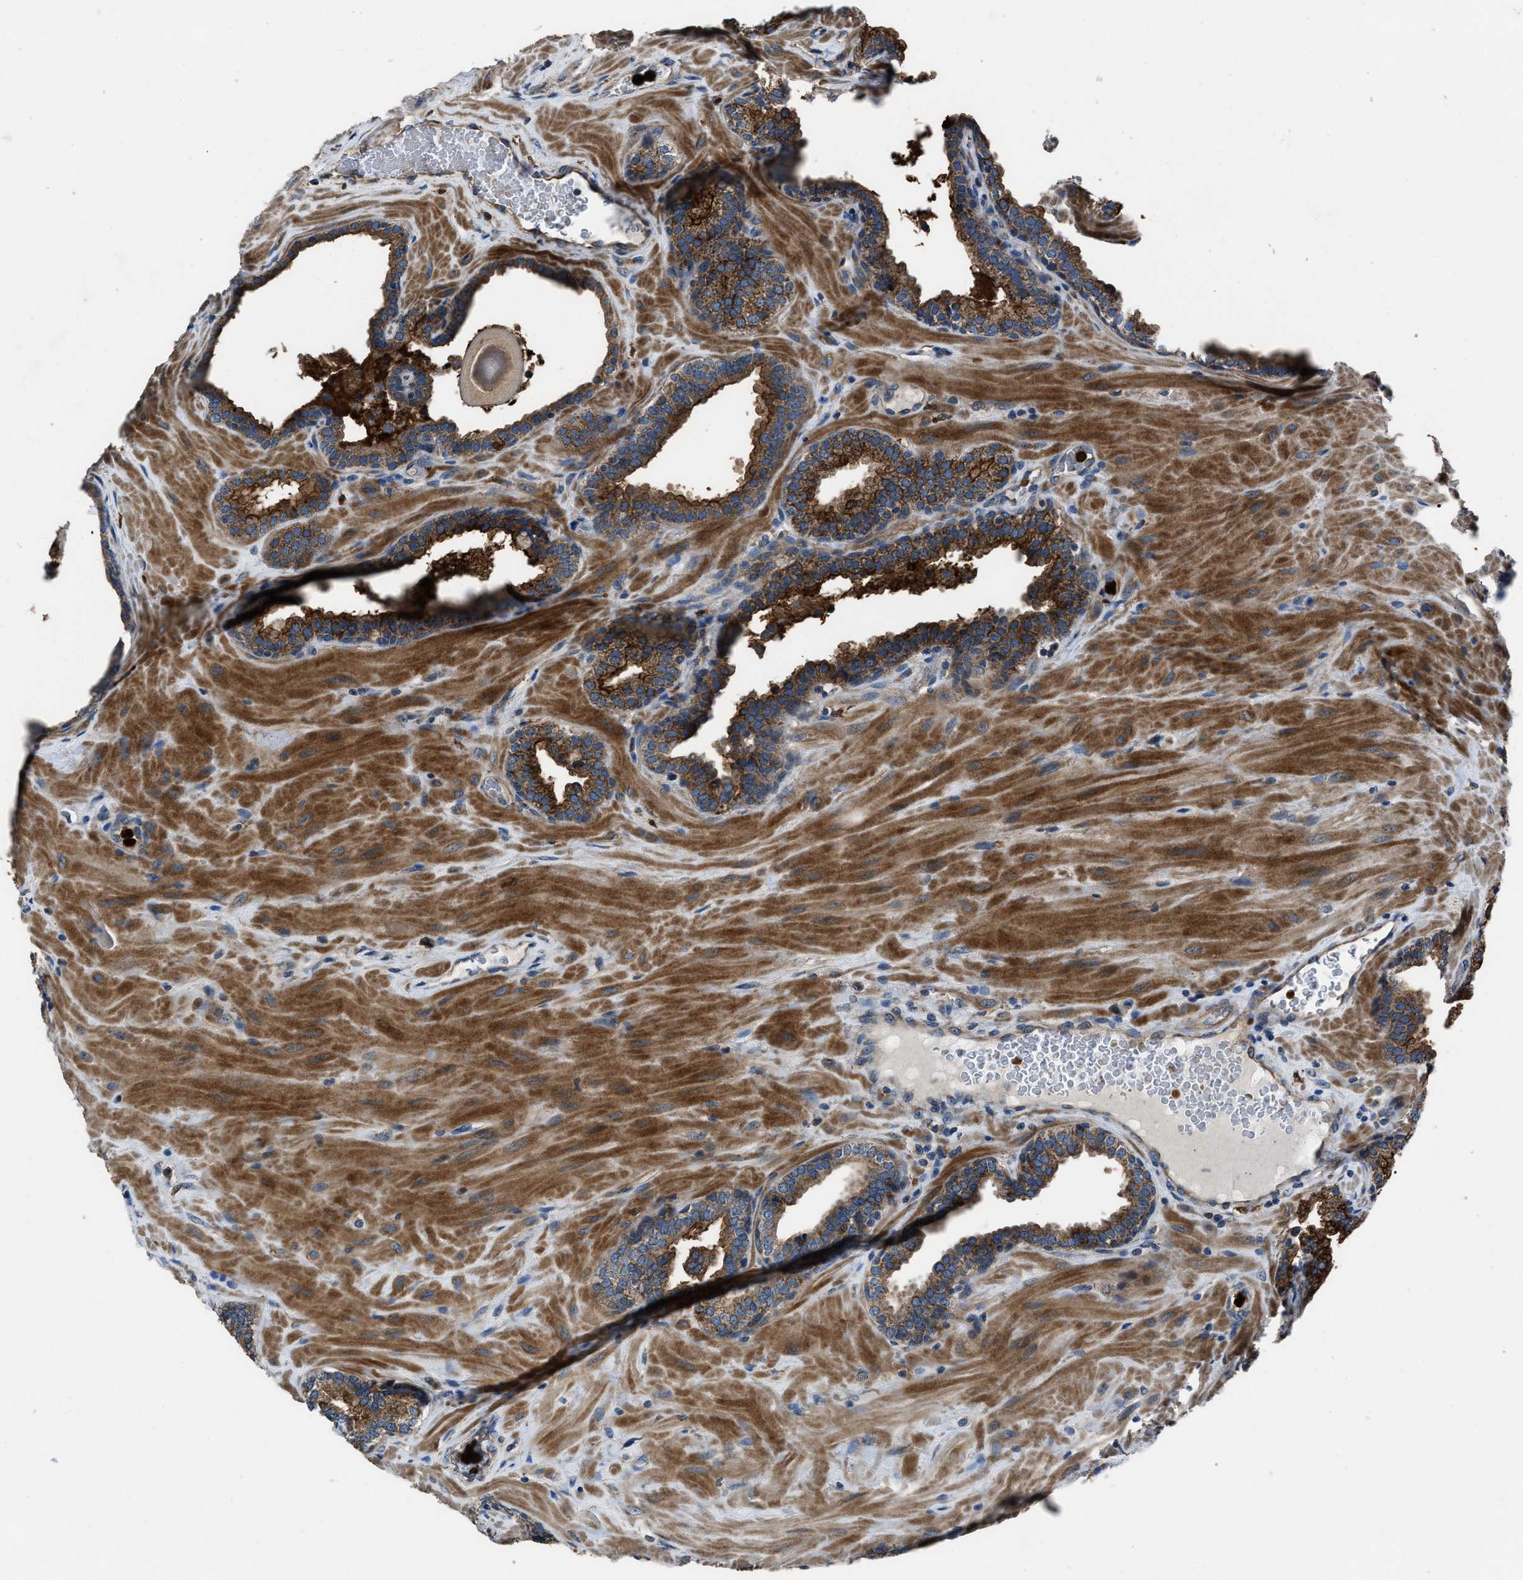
{"staining": {"intensity": "moderate", "quantity": "25%-75%", "location": "cytoplasmic/membranous"}, "tissue": "prostate", "cell_type": "Glandular cells", "image_type": "normal", "snomed": [{"axis": "morphology", "description": "Normal tissue, NOS"}, {"axis": "topography", "description": "Prostate"}], "caption": "IHC of benign human prostate exhibits medium levels of moderate cytoplasmic/membranous staining in about 25%-75% of glandular cells.", "gene": "ANGPT1", "patient": {"sex": "male", "age": 51}}